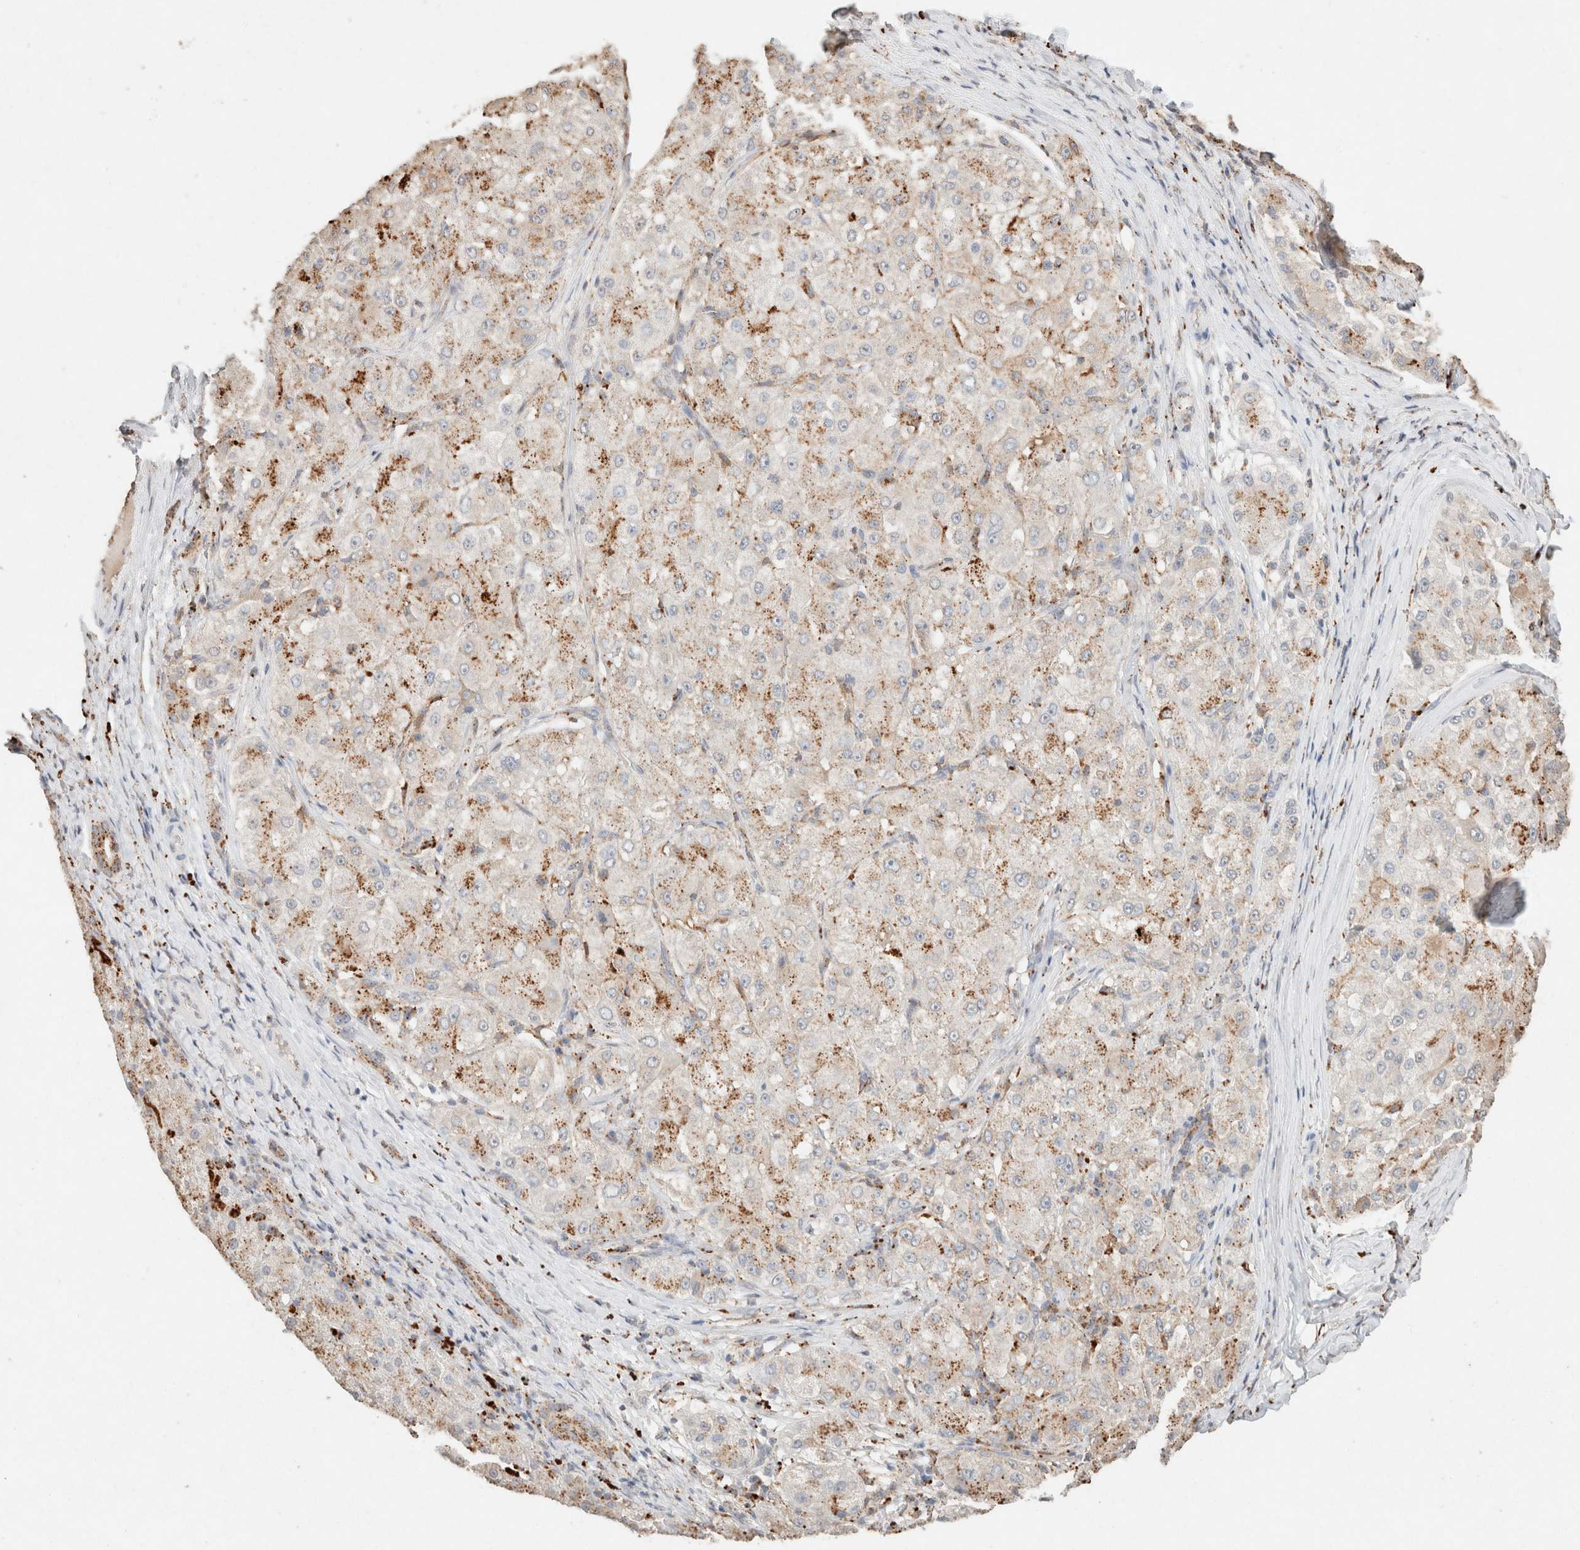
{"staining": {"intensity": "moderate", "quantity": "25%-75%", "location": "cytoplasmic/membranous"}, "tissue": "liver cancer", "cell_type": "Tumor cells", "image_type": "cancer", "snomed": [{"axis": "morphology", "description": "Carcinoma, Hepatocellular, NOS"}, {"axis": "topography", "description": "Liver"}], "caption": "A histopathology image of human liver cancer stained for a protein demonstrates moderate cytoplasmic/membranous brown staining in tumor cells. The staining was performed using DAB (3,3'-diaminobenzidine), with brown indicating positive protein expression. Nuclei are stained blue with hematoxylin.", "gene": "CTSC", "patient": {"sex": "male", "age": 80}}